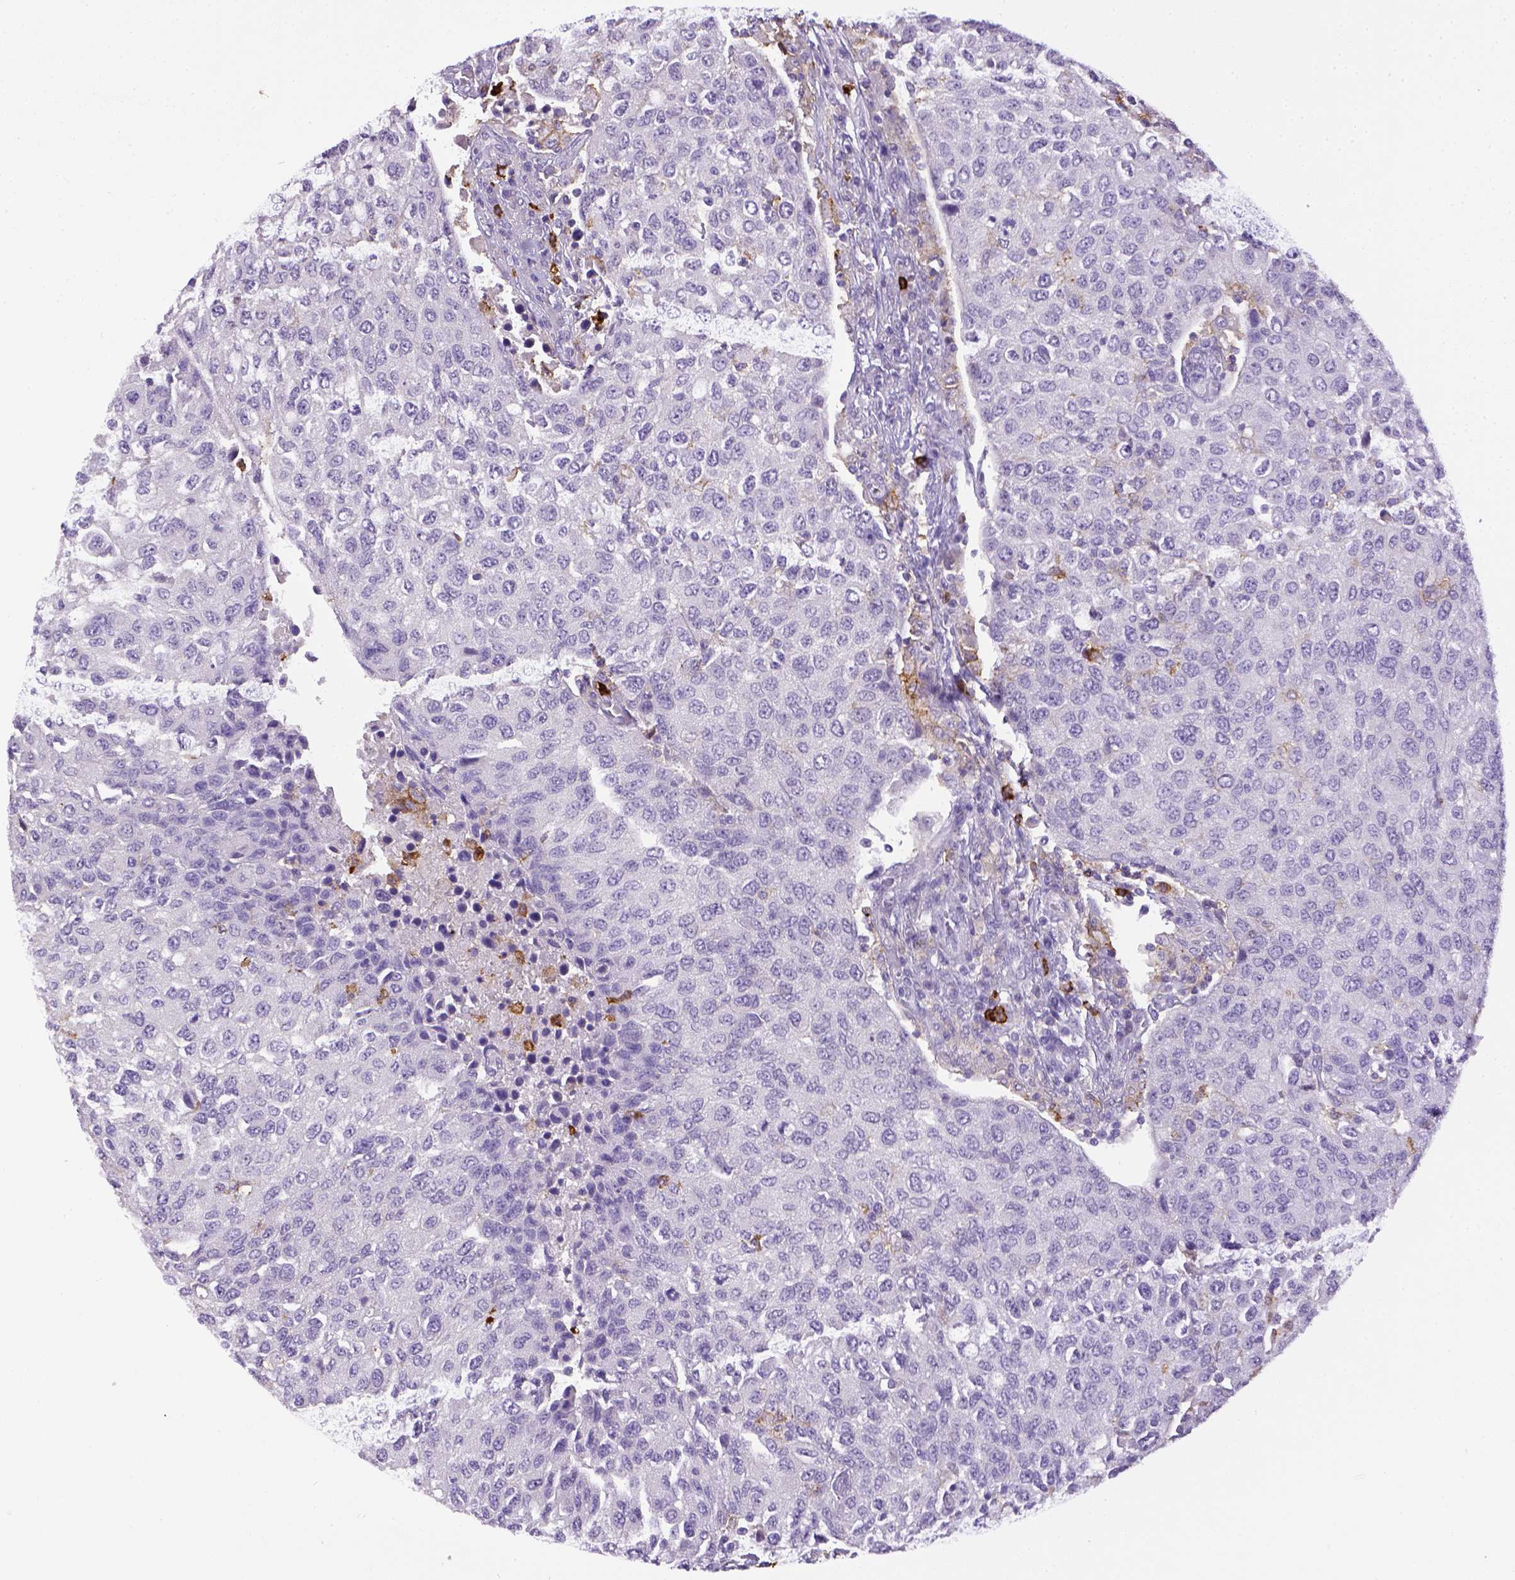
{"staining": {"intensity": "negative", "quantity": "none", "location": "none"}, "tissue": "urothelial cancer", "cell_type": "Tumor cells", "image_type": "cancer", "snomed": [{"axis": "morphology", "description": "Urothelial carcinoma, High grade"}, {"axis": "topography", "description": "Urinary bladder"}], "caption": "The micrograph displays no staining of tumor cells in urothelial cancer. (Immunohistochemistry, brightfield microscopy, high magnification).", "gene": "ITGAM", "patient": {"sex": "female", "age": 78}}